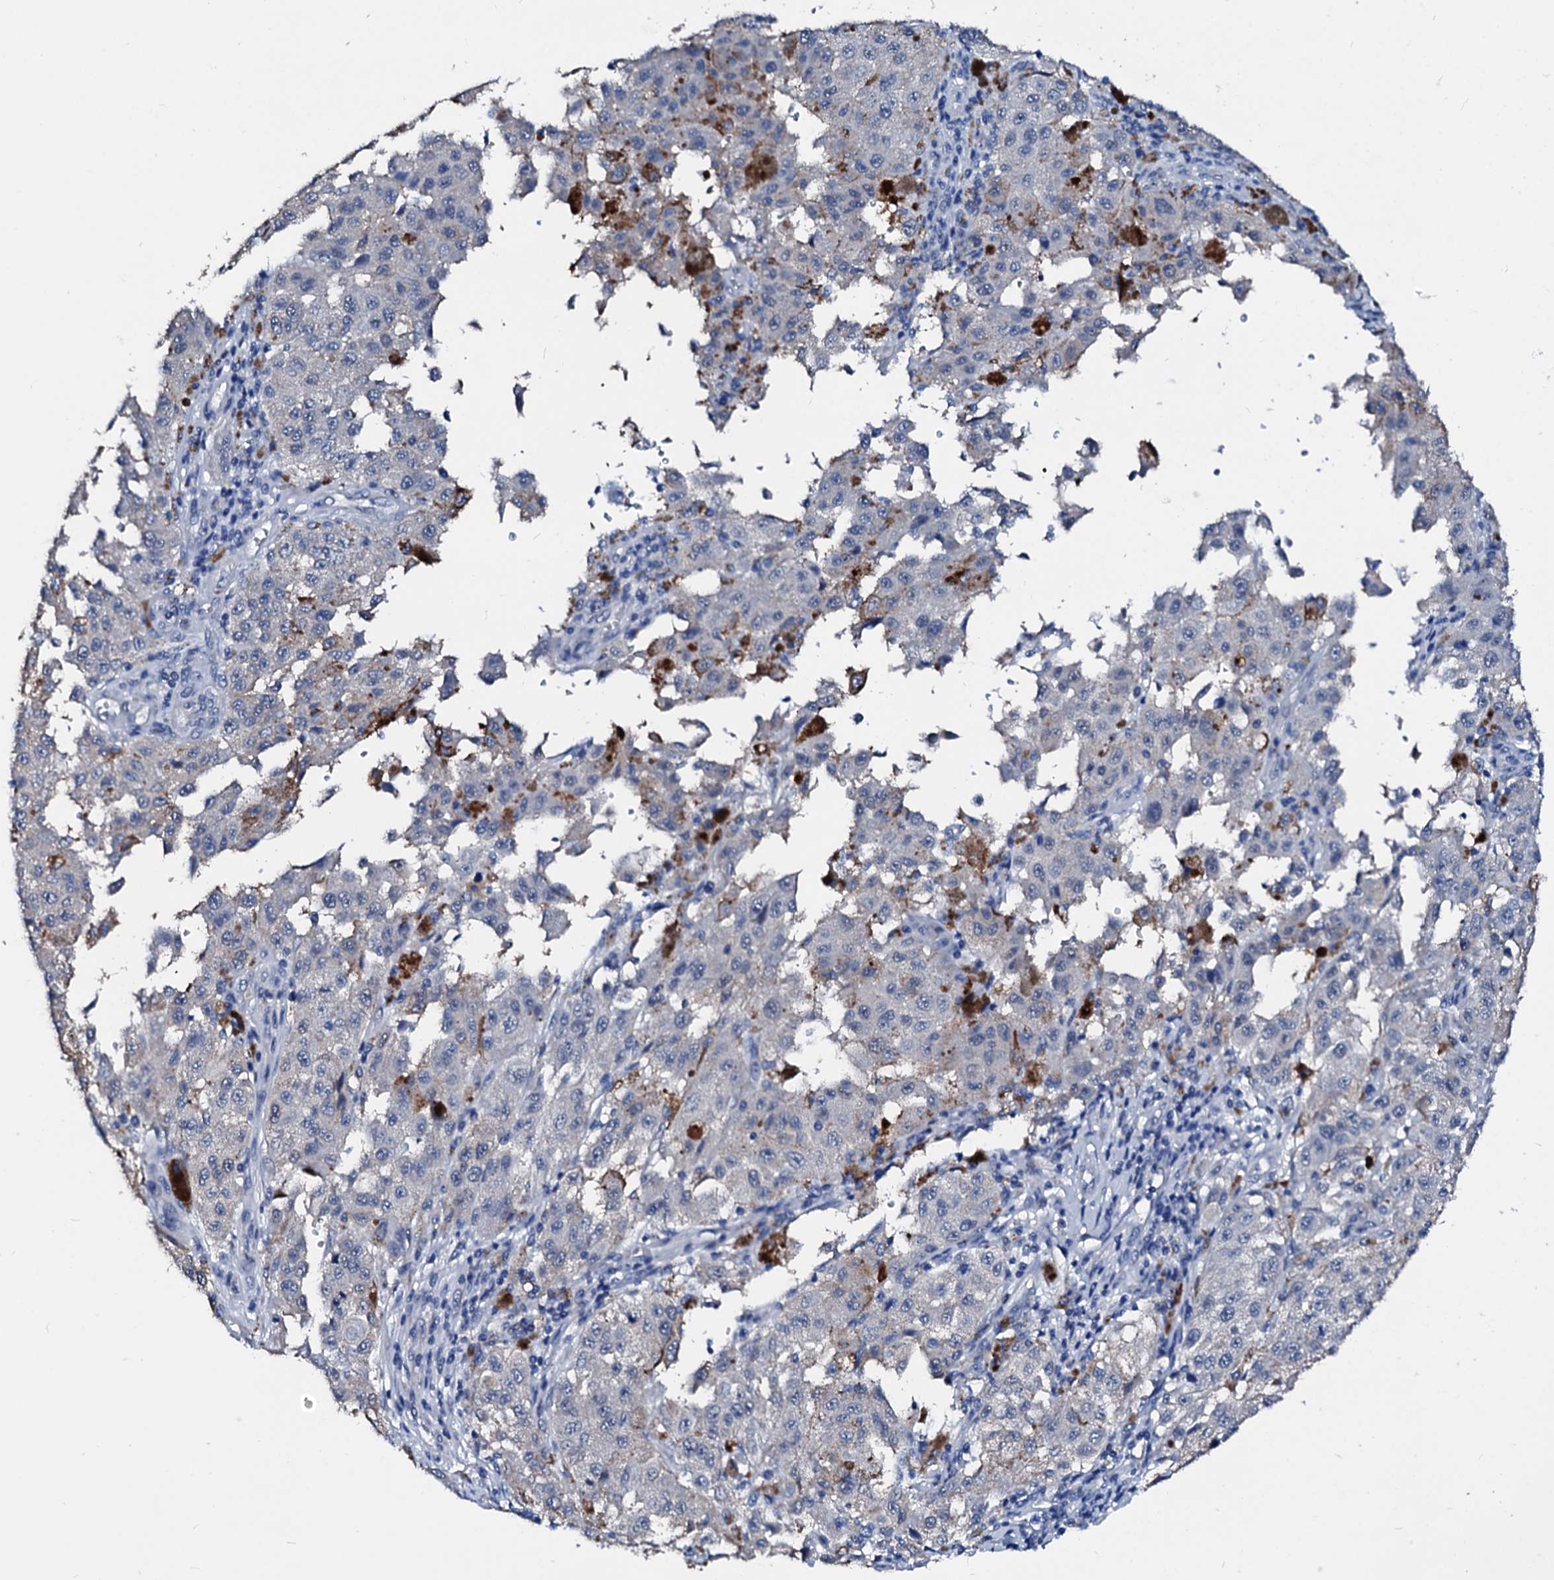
{"staining": {"intensity": "negative", "quantity": "none", "location": "none"}, "tissue": "melanoma", "cell_type": "Tumor cells", "image_type": "cancer", "snomed": [{"axis": "morphology", "description": "Malignant melanoma, NOS"}, {"axis": "topography", "description": "Skin"}], "caption": "High power microscopy photomicrograph of an immunohistochemistry photomicrograph of malignant melanoma, revealing no significant positivity in tumor cells. (DAB immunohistochemistry (IHC) visualized using brightfield microscopy, high magnification).", "gene": "CSN2", "patient": {"sex": "female", "age": 64}}